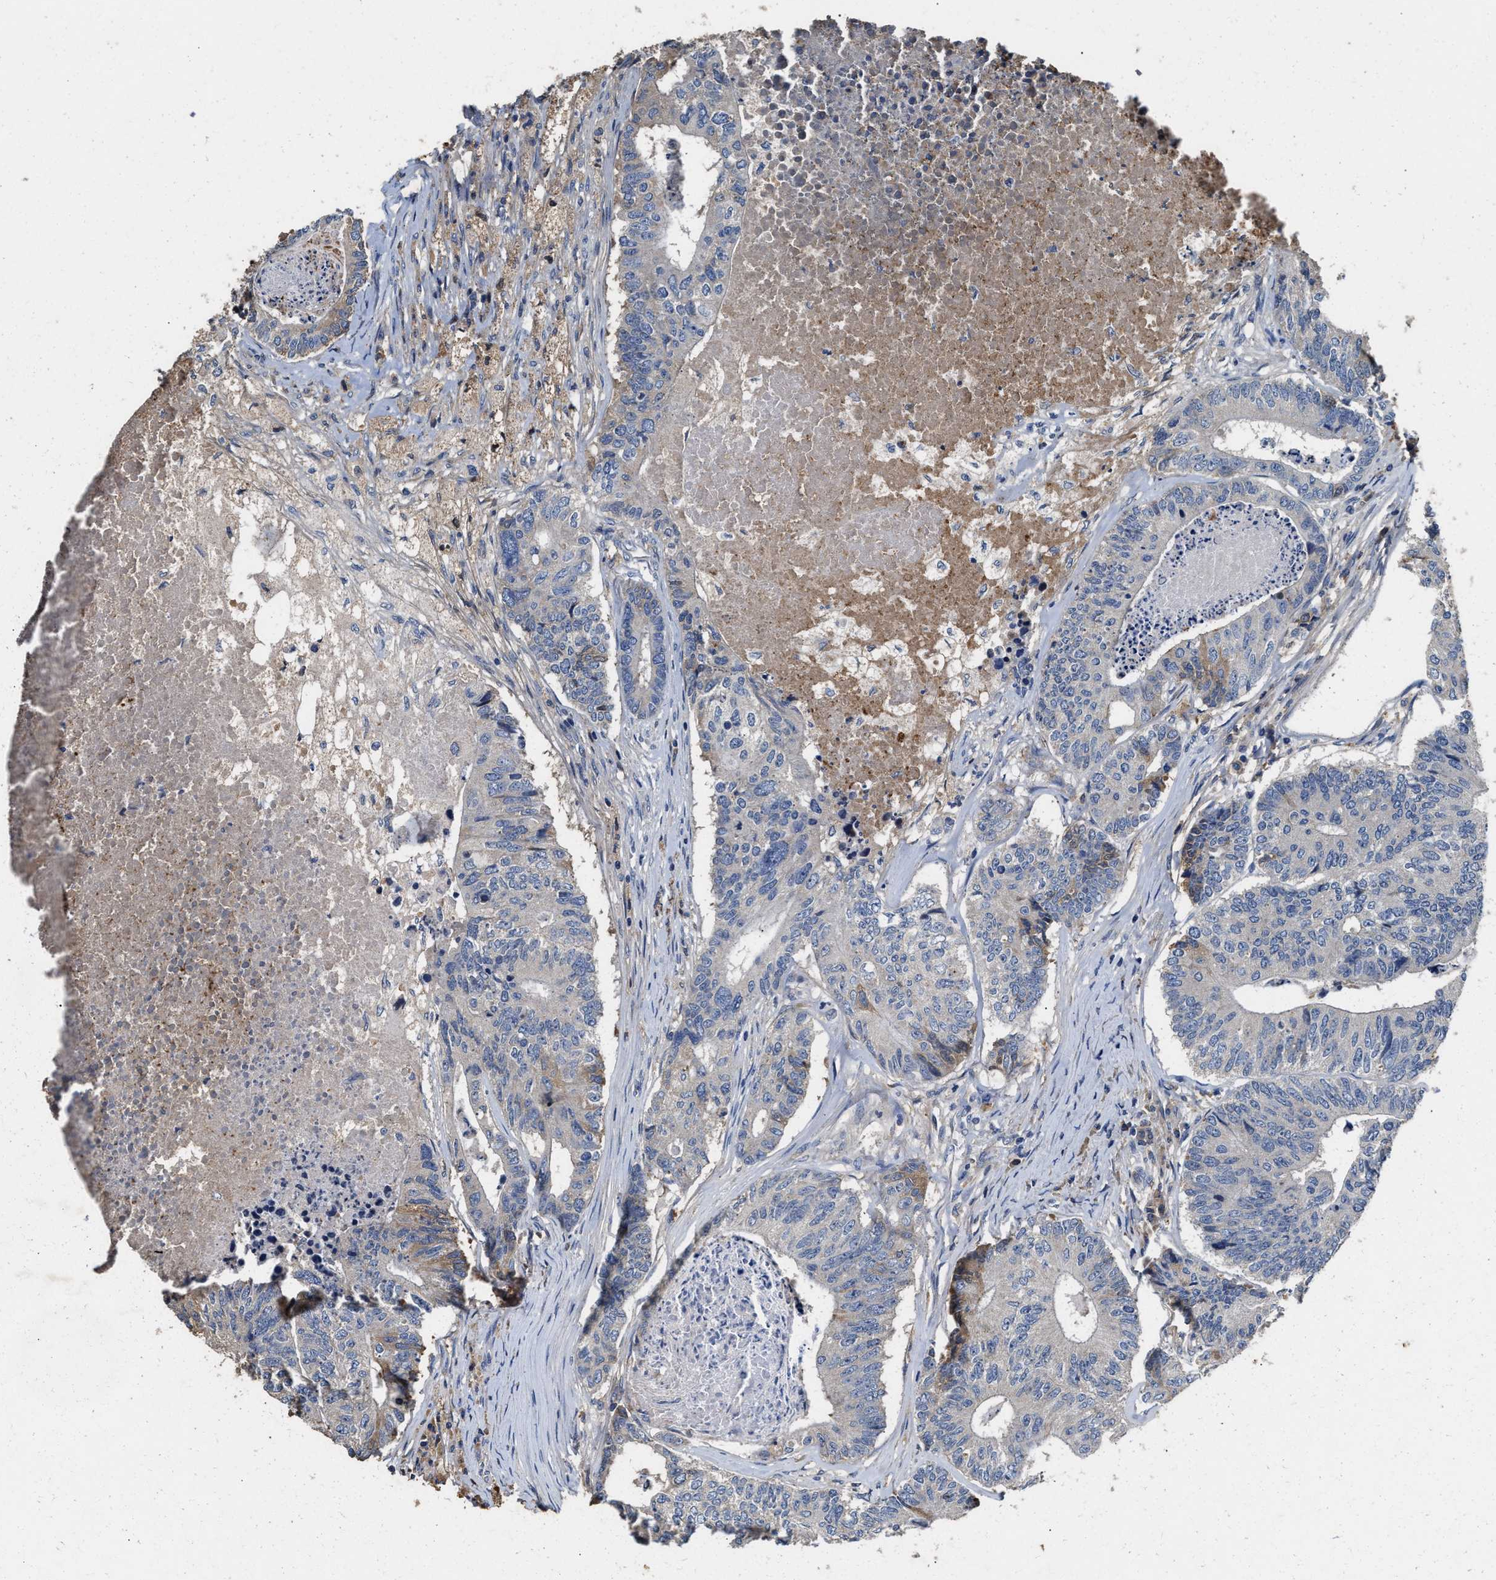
{"staining": {"intensity": "moderate", "quantity": "<25%", "location": "cytoplasmic/membranous"}, "tissue": "colorectal cancer", "cell_type": "Tumor cells", "image_type": "cancer", "snomed": [{"axis": "morphology", "description": "Adenocarcinoma, NOS"}, {"axis": "topography", "description": "Colon"}], "caption": "Immunohistochemical staining of human adenocarcinoma (colorectal) exhibits moderate cytoplasmic/membranous protein staining in approximately <25% of tumor cells.", "gene": "C3", "patient": {"sex": "female", "age": 67}}